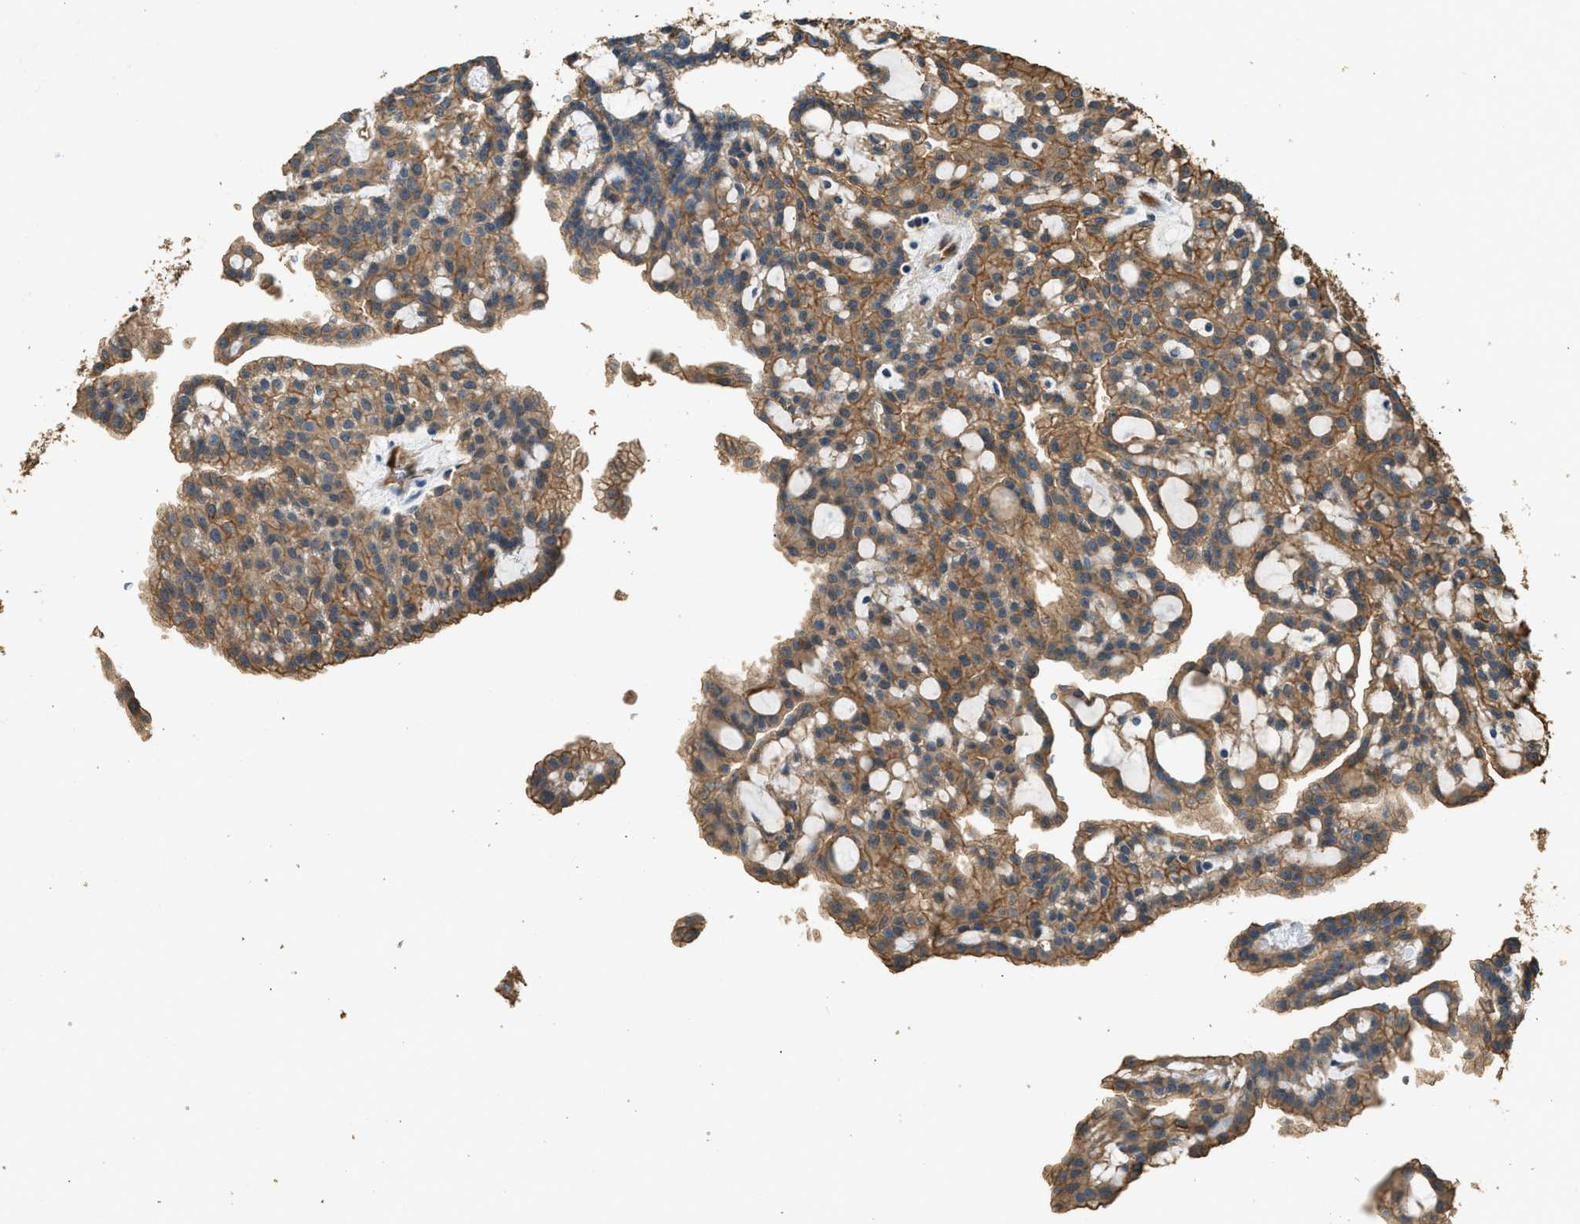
{"staining": {"intensity": "moderate", "quantity": ">75%", "location": "cytoplasmic/membranous"}, "tissue": "renal cancer", "cell_type": "Tumor cells", "image_type": "cancer", "snomed": [{"axis": "morphology", "description": "Adenocarcinoma, NOS"}, {"axis": "topography", "description": "Kidney"}], "caption": "Immunohistochemical staining of human renal adenocarcinoma displays moderate cytoplasmic/membranous protein positivity in approximately >75% of tumor cells.", "gene": "ANXA3", "patient": {"sex": "male", "age": 63}}